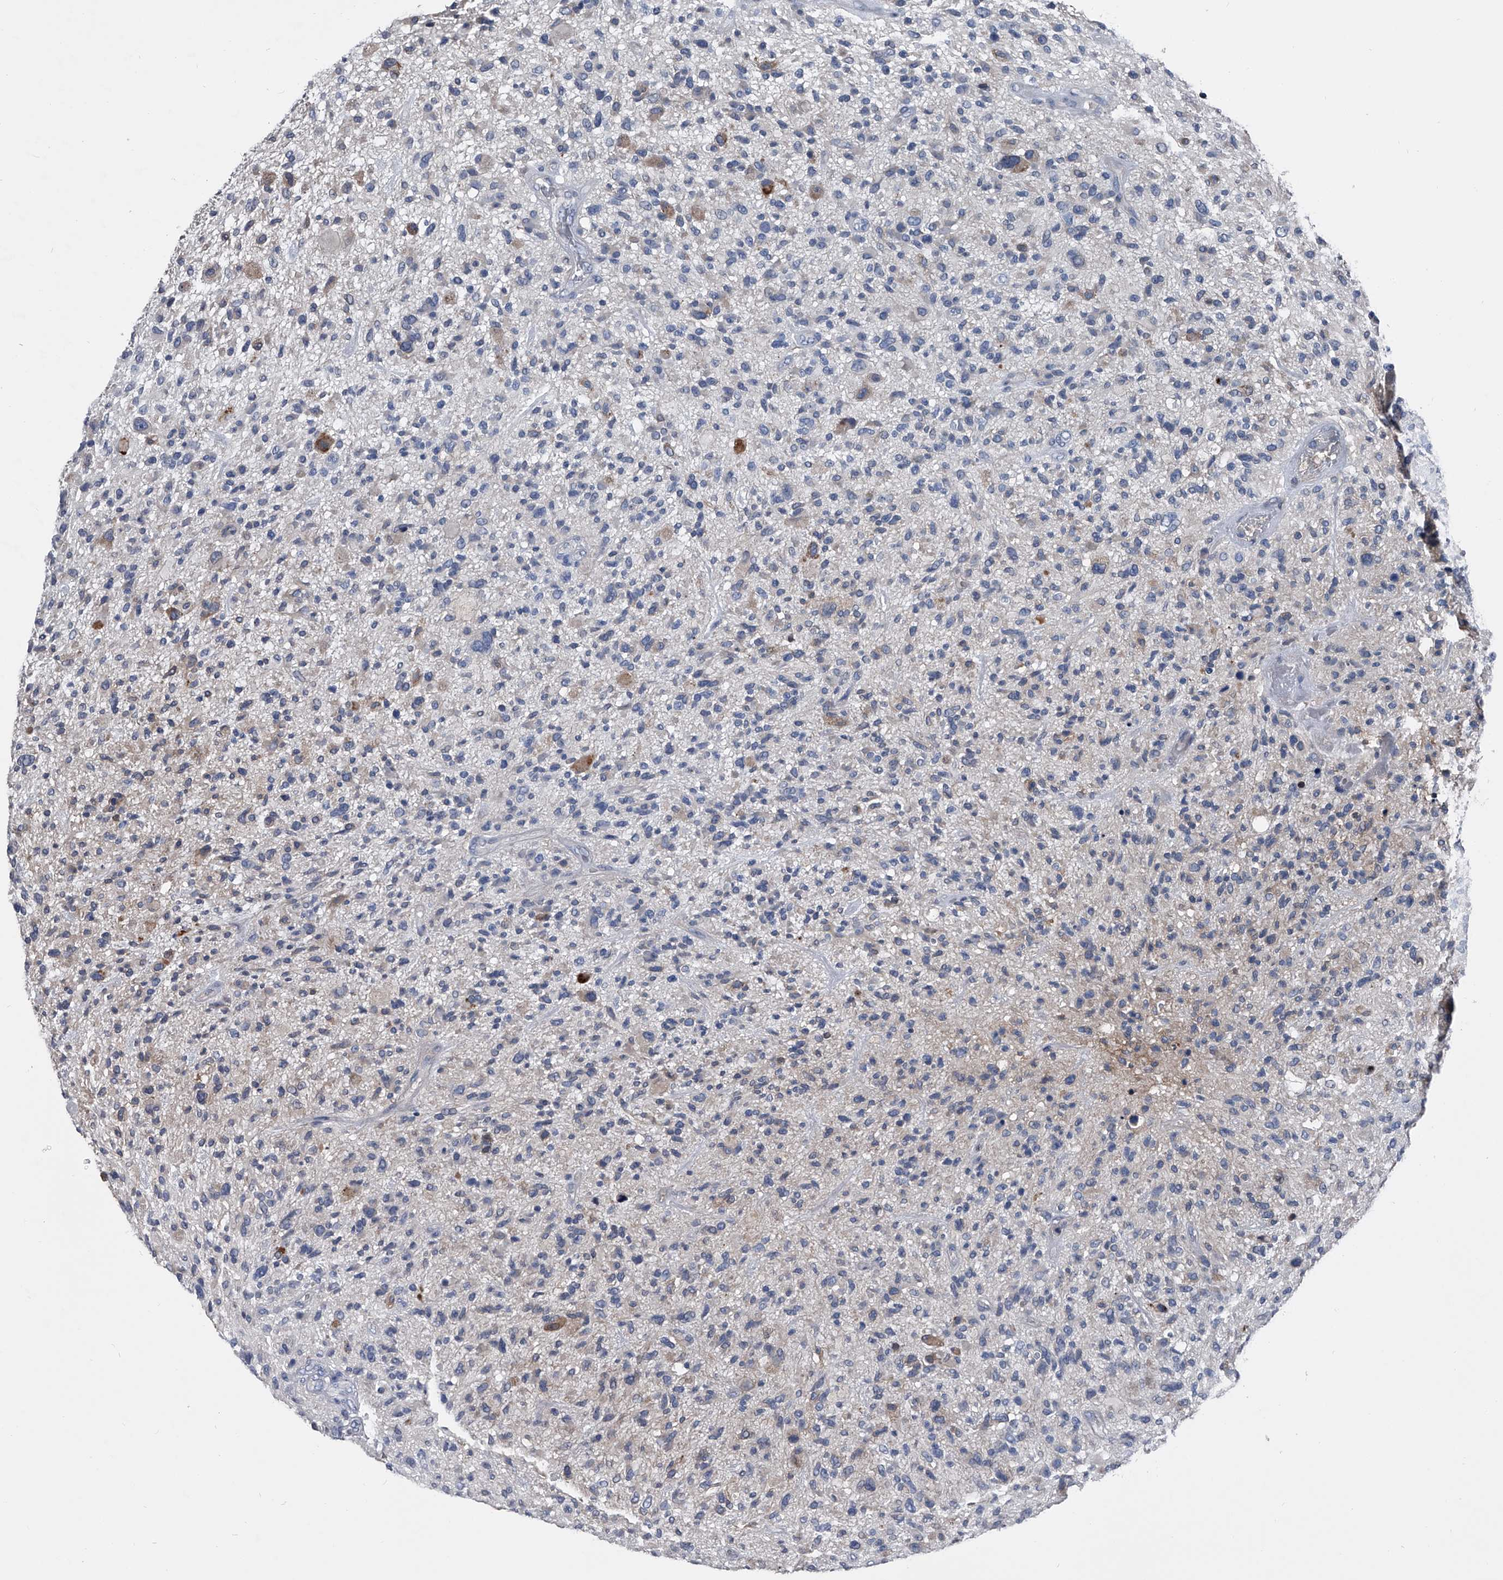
{"staining": {"intensity": "negative", "quantity": "none", "location": "none"}, "tissue": "glioma", "cell_type": "Tumor cells", "image_type": "cancer", "snomed": [{"axis": "morphology", "description": "Glioma, malignant, High grade"}, {"axis": "topography", "description": "Brain"}], "caption": "An image of glioma stained for a protein reveals no brown staining in tumor cells.", "gene": "KIF13A", "patient": {"sex": "male", "age": 47}}